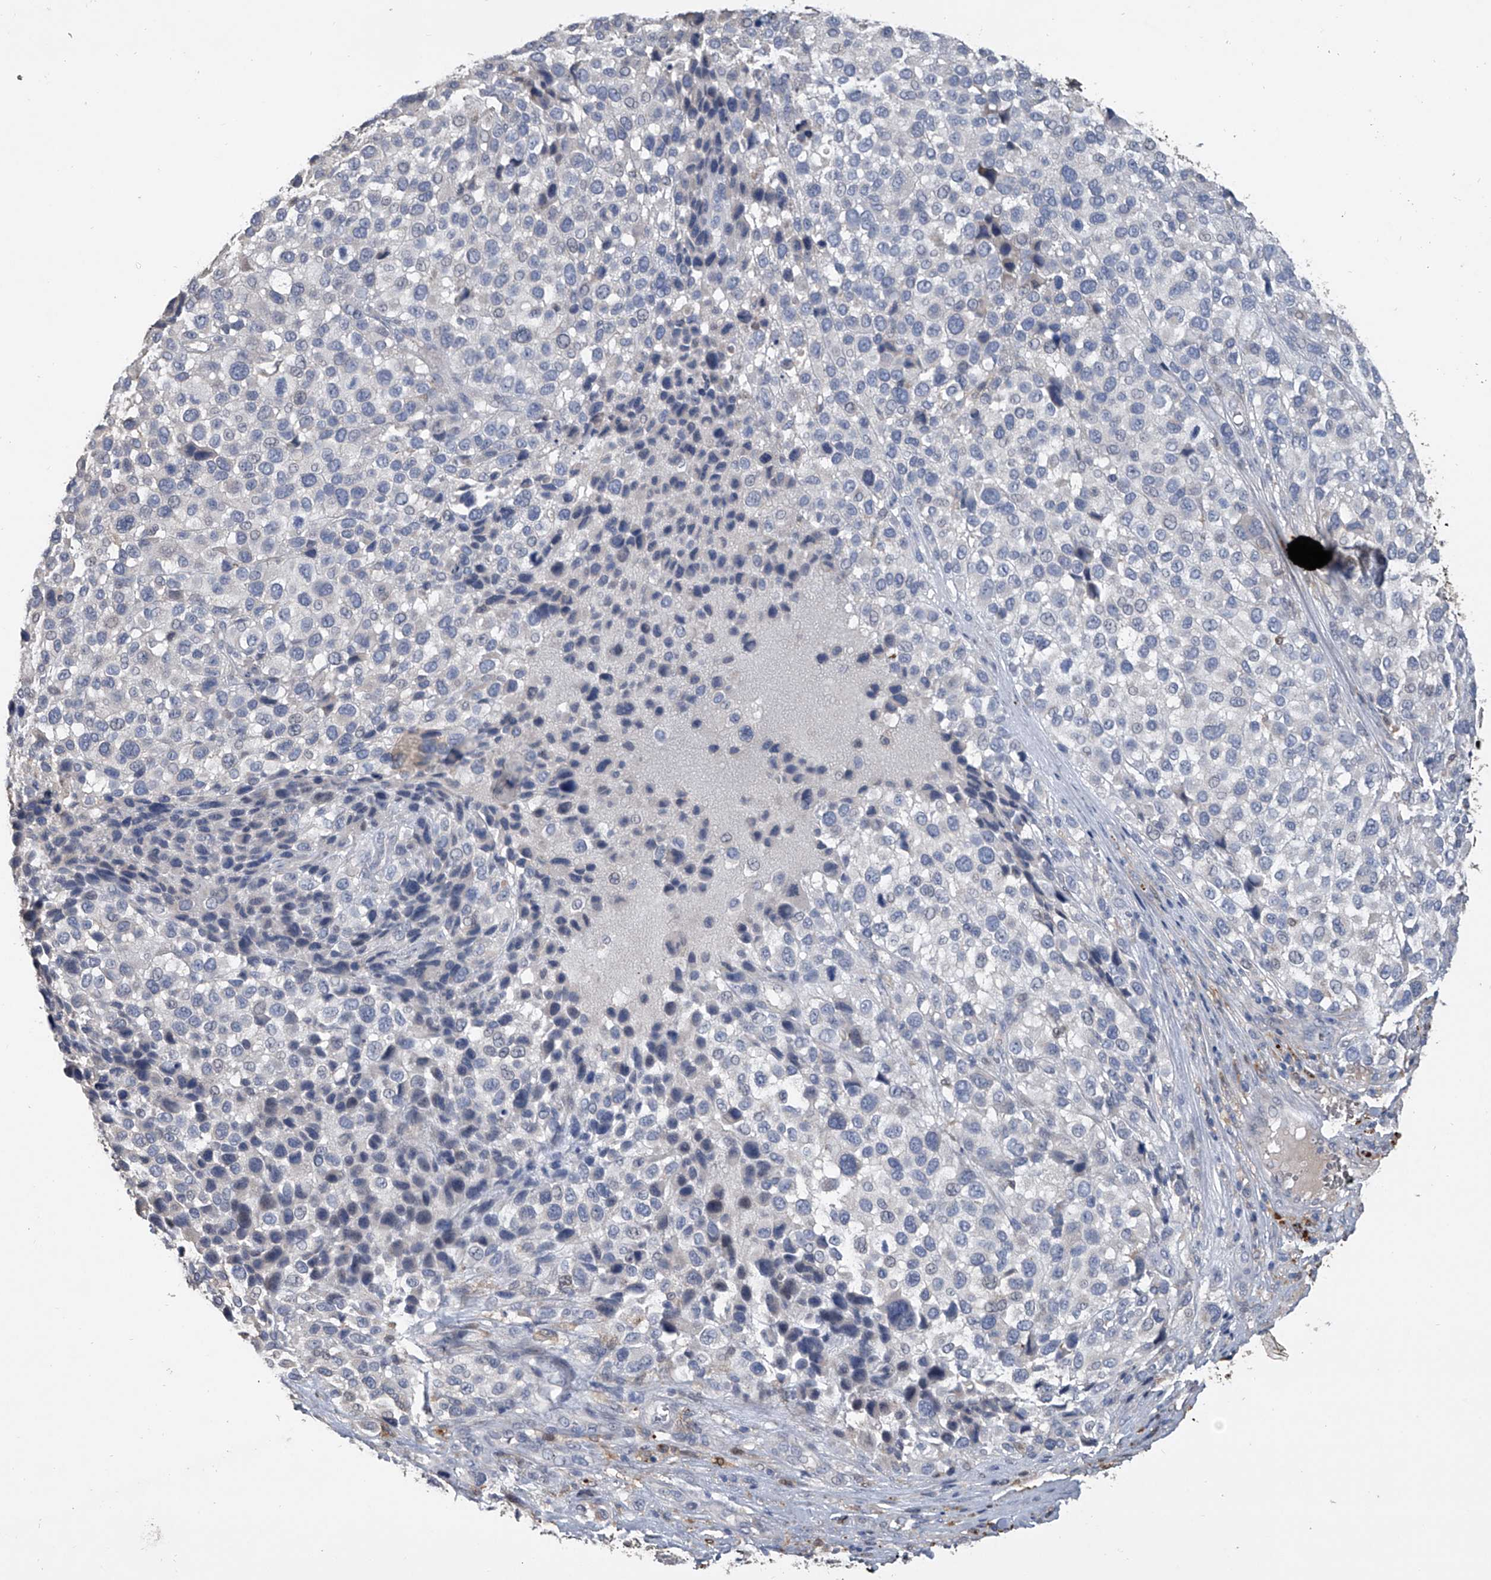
{"staining": {"intensity": "negative", "quantity": "none", "location": "none"}, "tissue": "melanoma", "cell_type": "Tumor cells", "image_type": "cancer", "snomed": [{"axis": "morphology", "description": "Malignant melanoma, NOS"}, {"axis": "topography", "description": "Skin of trunk"}], "caption": "High power microscopy histopathology image of an immunohistochemistry image of malignant melanoma, revealing no significant positivity in tumor cells.", "gene": "DOCK9", "patient": {"sex": "male", "age": 71}}